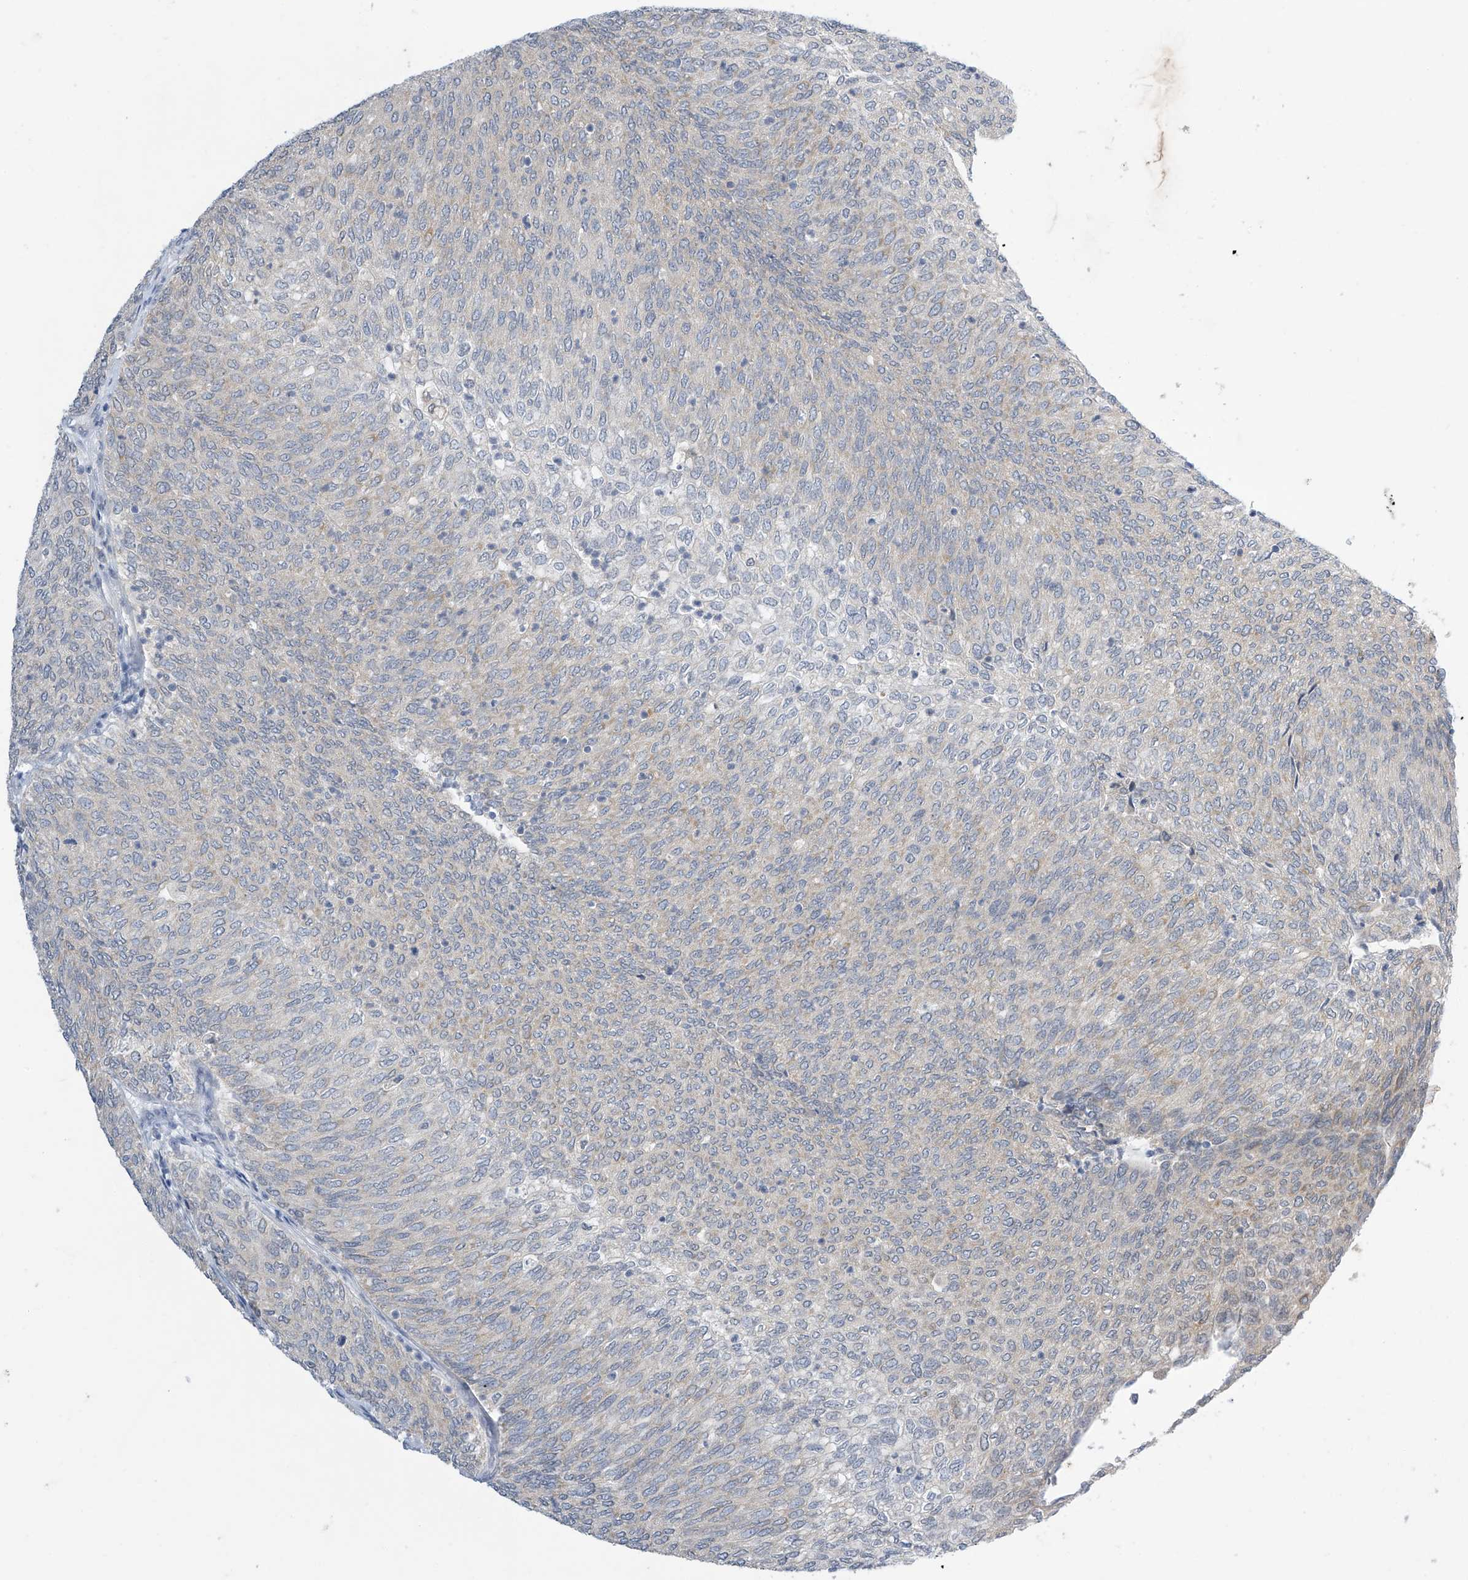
{"staining": {"intensity": "weak", "quantity": "<25%", "location": "cytoplasmic/membranous"}, "tissue": "urothelial cancer", "cell_type": "Tumor cells", "image_type": "cancer", "snomed": [{"axis": "morphology", "description": "Urothelial carcinoma, Low grade"}, {"axis": "topography", "description": "Urinary bladder"}], "caption": "Tumor cells are negative for protein expression in human urothelial cancer.", "gene": "APLF", "patient": {"sex": "female", "age": 79}}